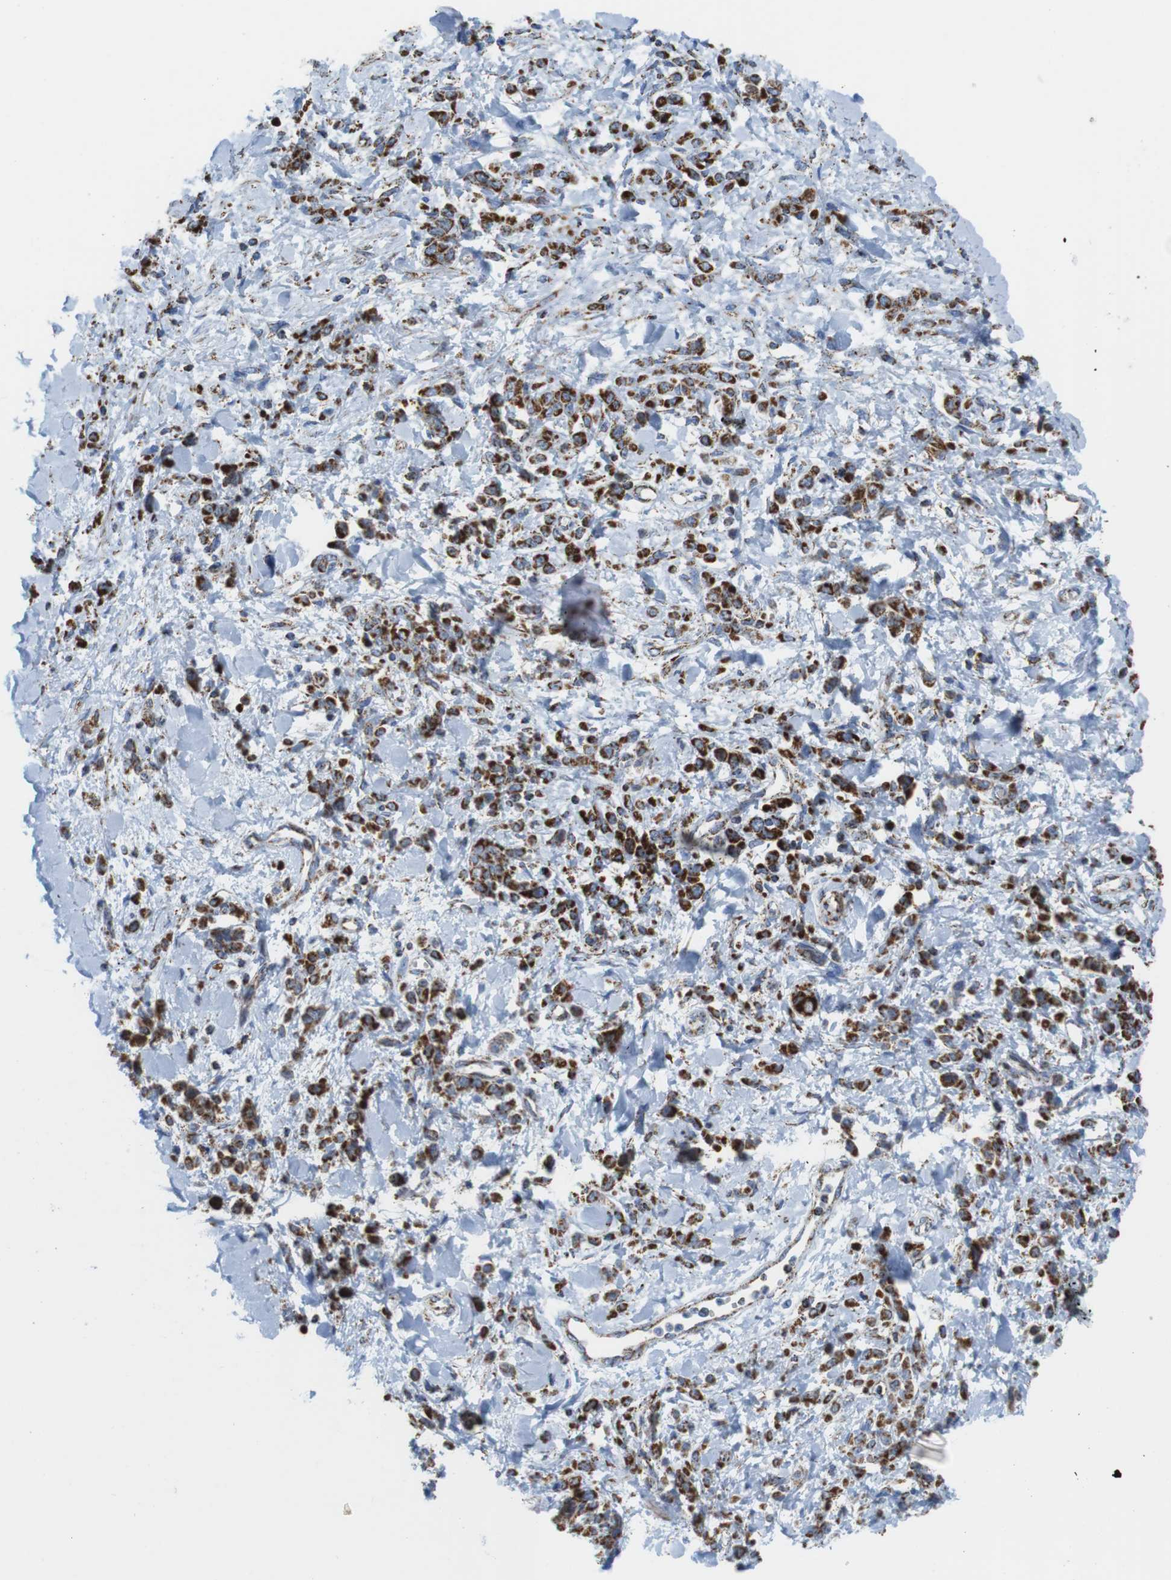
{"staining": {"intensity": "strong", "quantity": ">75%", "location": "cytoplasmic/membranous"}, "tissue": "stomach cancer", "cell_type": "Tumor cells", "image_type": "cancer", "snomed": [{"axis": "morphology", "description": "Normal tissue, NOS"}, {"axis": "morphology", "description": "Adenocarcinoma, NOS"}, {"axis": "topography", "description": "Stomach"}], "caption": "A histopathology image of human stomach adenocarcinoma stained for a protein reveals strong cytoplasmic/membranous brown staining in tumor cells.", "gene": "ATP5PO", "patient": {"sex": "male", "age": 82}}